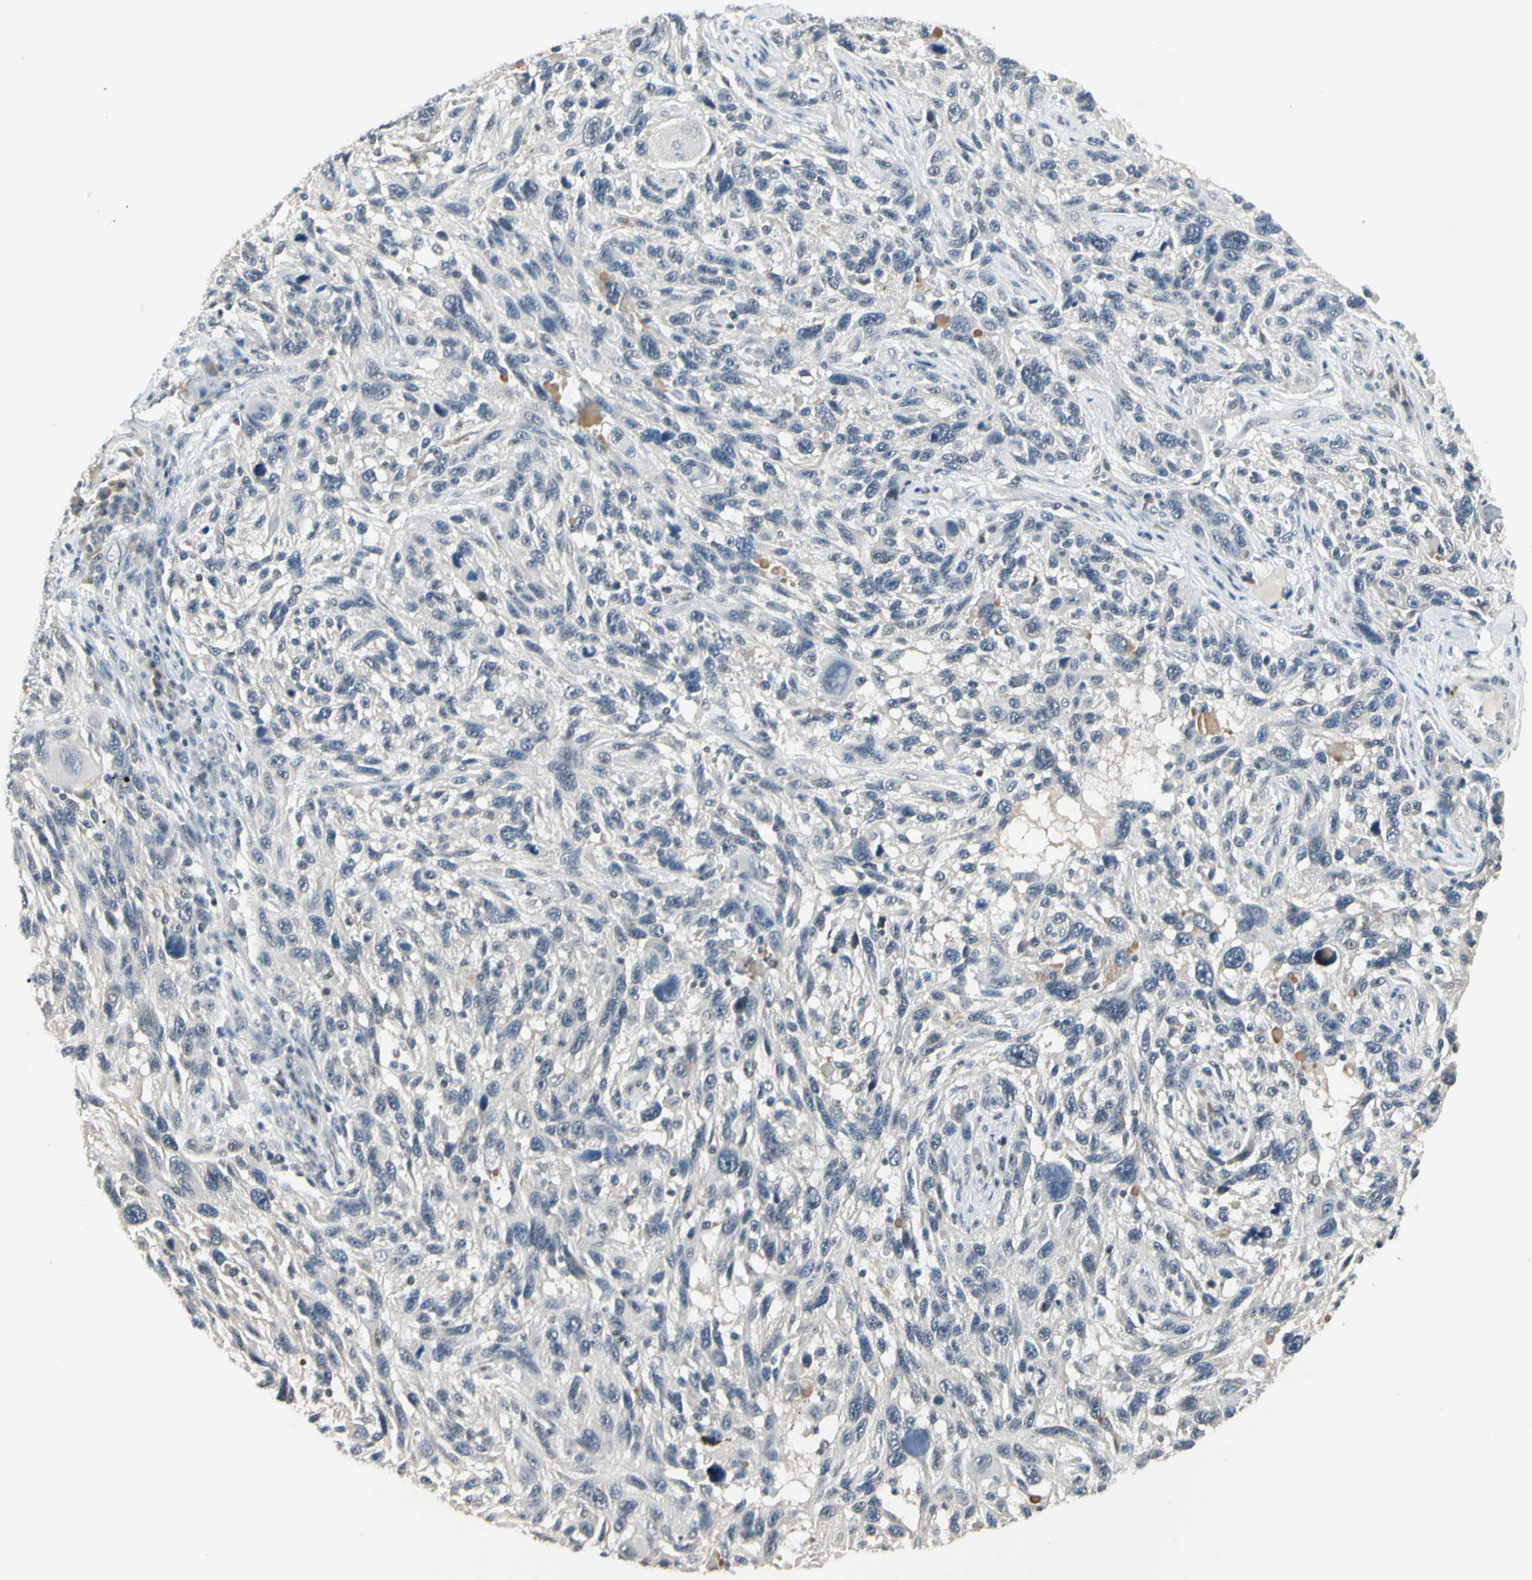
{"staining": {"intensity": "negative", "quantity": "none", "location": "none"}, "tissue": "melanoma", "cell_type": "Tumor cells", "image_type": "cancer", "snomed": [{"axis": "morphology", "description": "Malignant melanoma, NOS"}, {"axis": "topography", "description": "Skin"}], "caption": "Tumor cells show no significant positivity in malignant melanoma.", "gene": "GREM1", "patient": {"sex": "male", "age": 53}}